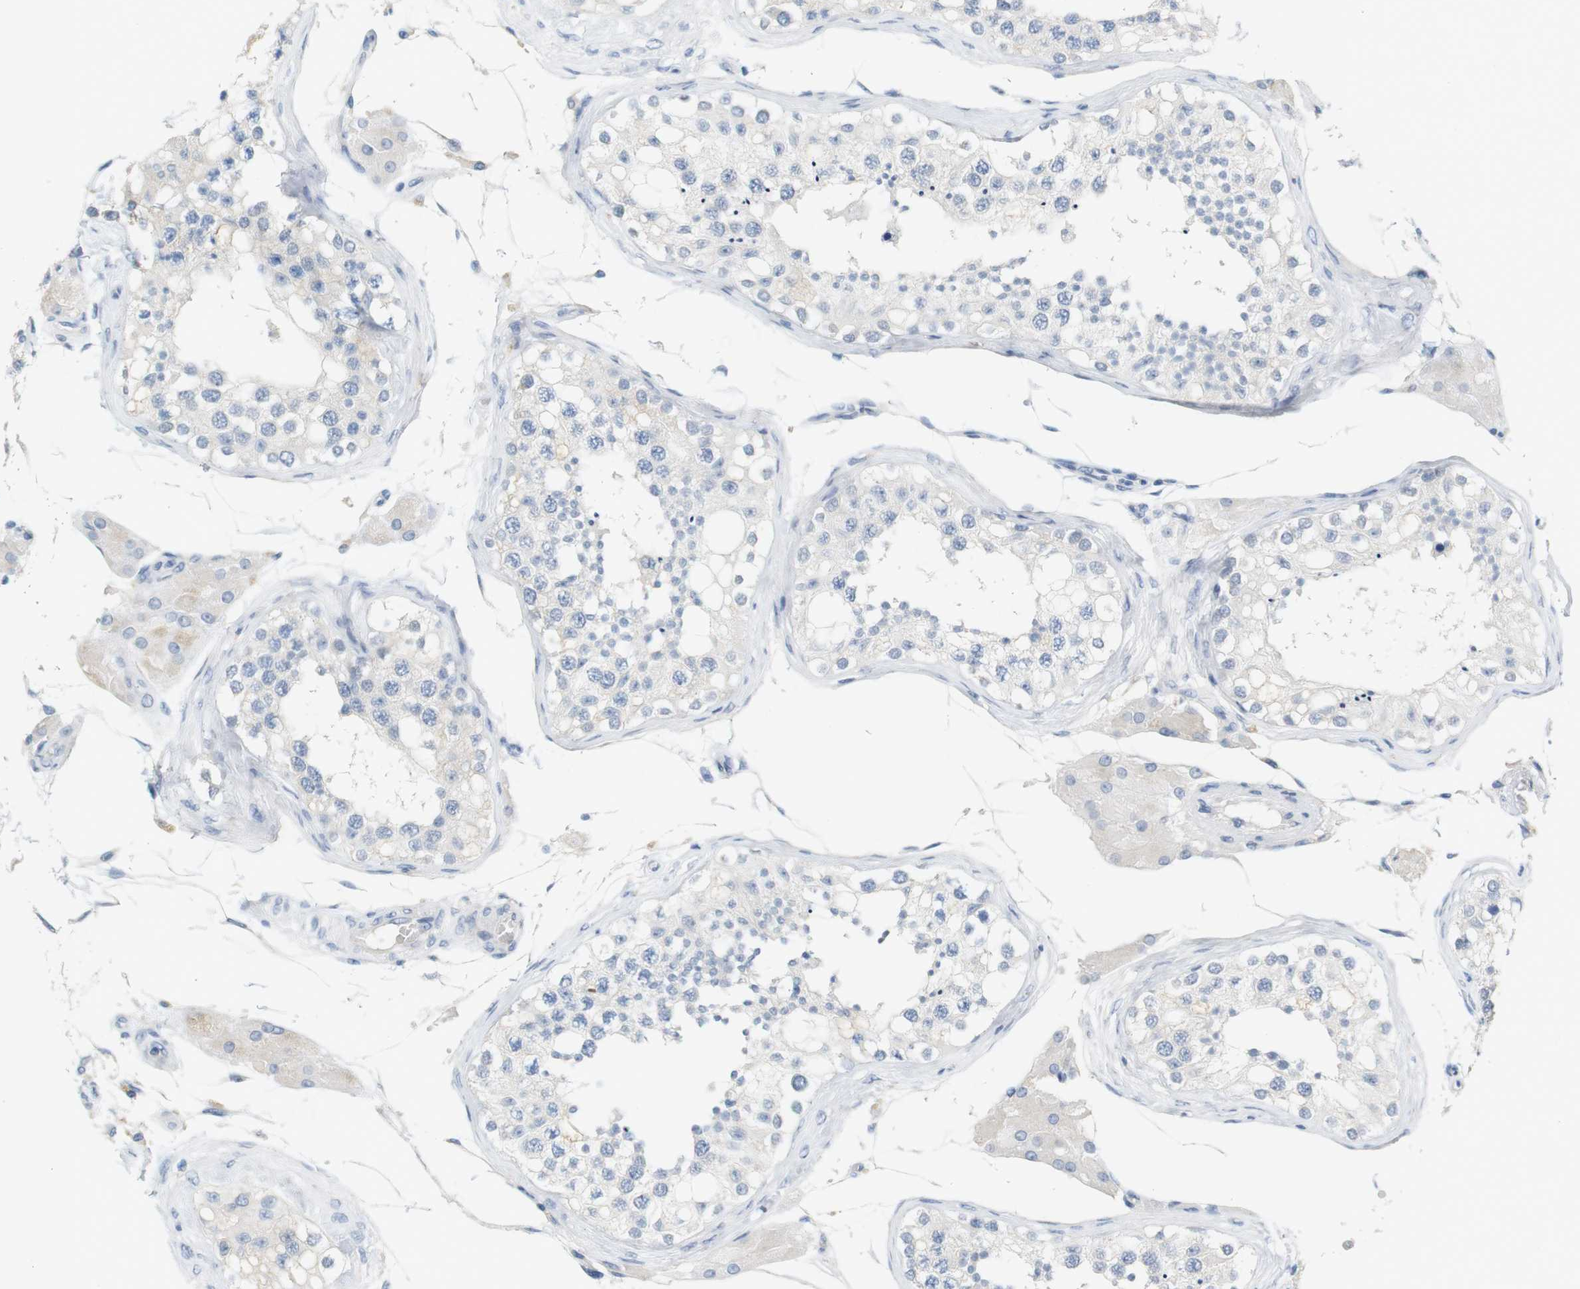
{"staining": {"intensity": "negative", "quantity": "none", "location": "none"}, "tissue": "testis", "cell_type": "Cells in seminiferous ducts", "image_type": "normal", "snomed": [{"axis": "morphology", "description": "Normal tissue, NOS"}, {"axis": "topography", "description": "Testis"}], "caption": "An immunohistochemistry (IHC) histopathology image of unremarkable testis is shown. There is no staining in cells in seminiferous ducts of testis.", "gene": "RGS9", "patient": {"sex": "male", "age": 68}}